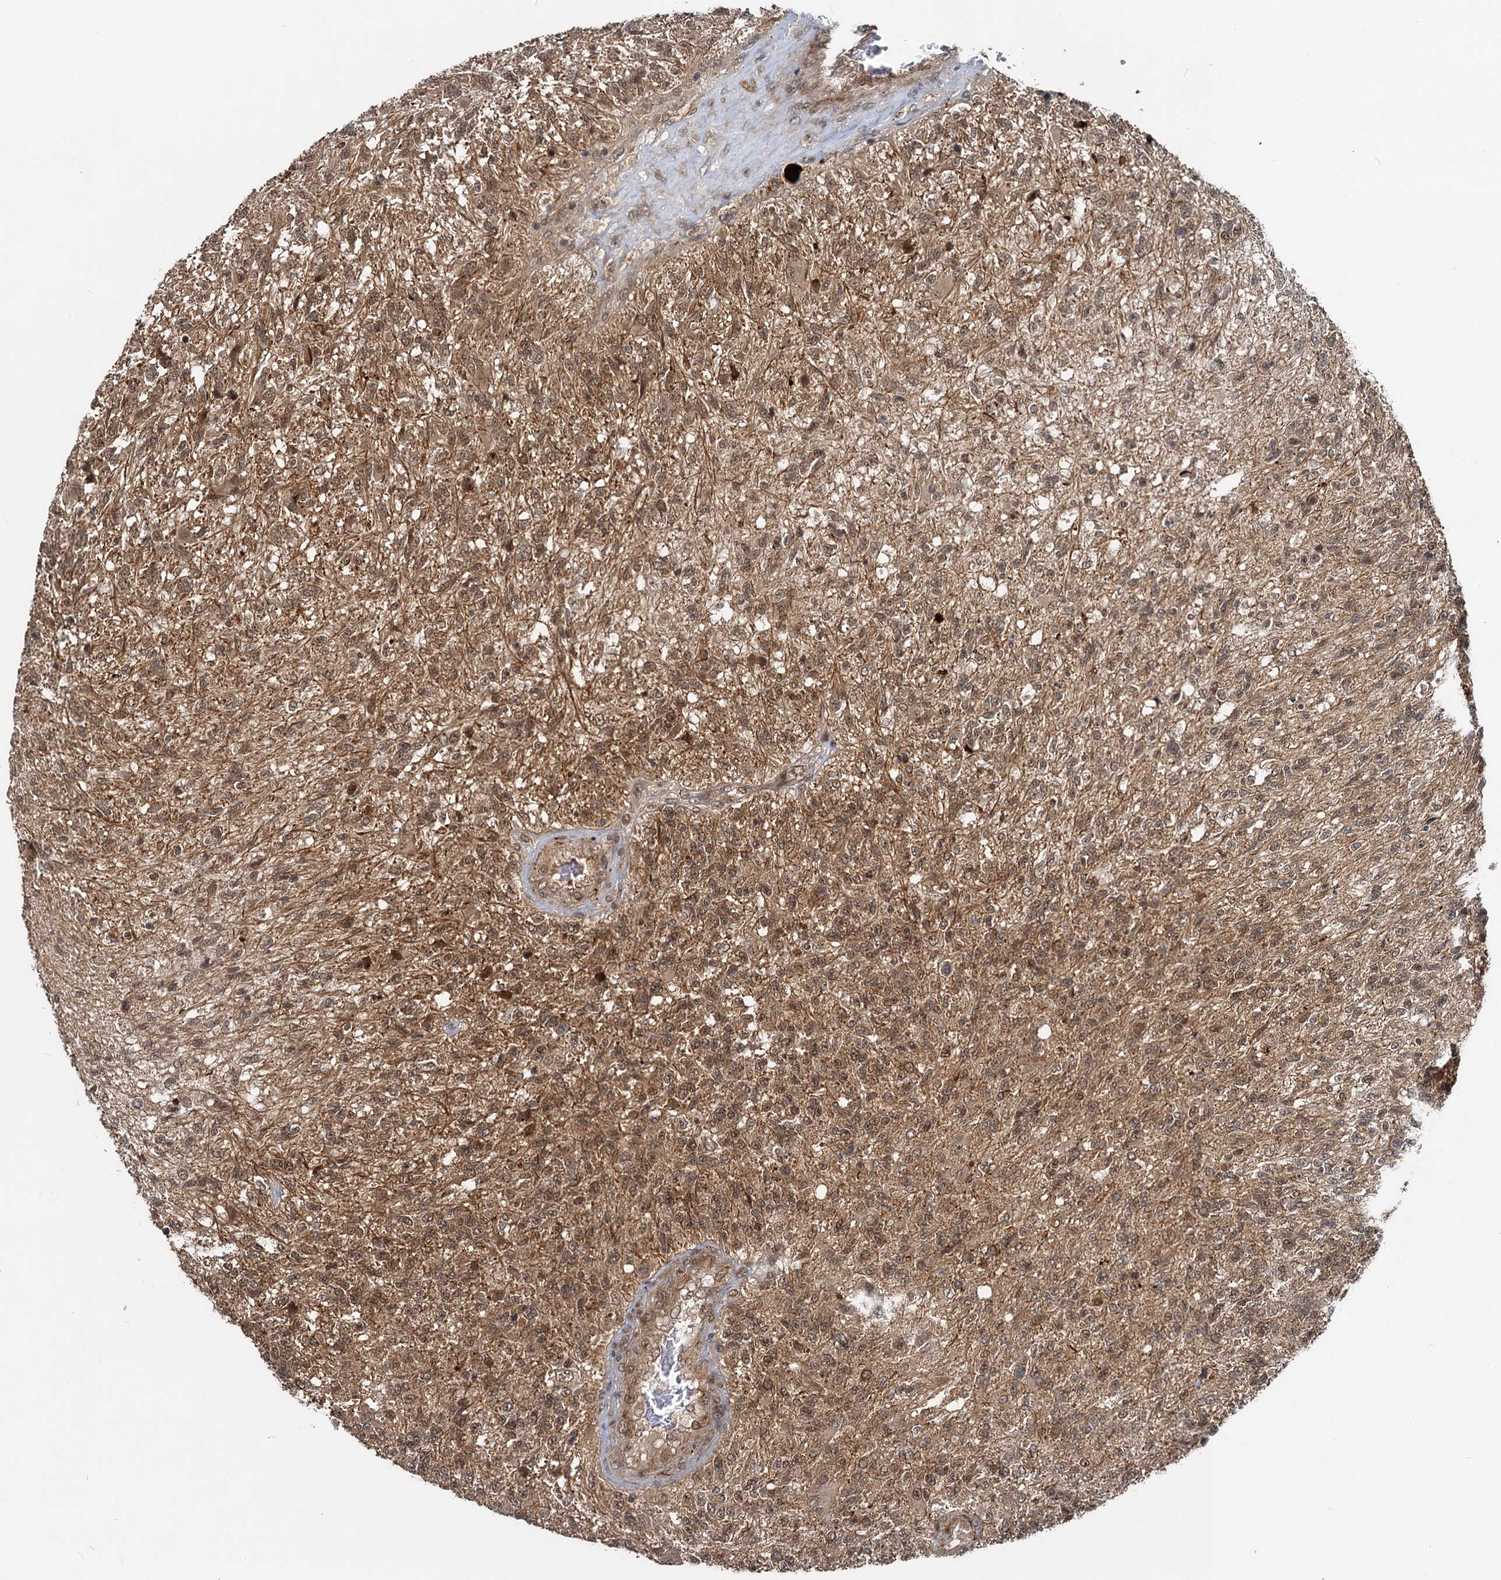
{"staining": {"intensity": "moderate", "quantity": ">75%", "location": "cytoplasmic/membranous,nuclear"}, "tissue": "glioma", "cell_type": "Tumor cells", "image_type": "cancer", "snomed": [{"axis": "morphology", "description": "Glioma, malignant, High grade"}, {"axis": "topography", "description": "Brain"}], "caption": "Malignant glioma (high-grade) stained with a brown dye demonstrates moderate cytoplasmic/membranous and nuclear positive expression in about >75% of tumor cells.", "gene": "RITA1", "patient": {"sex": "male", "age": 56}}